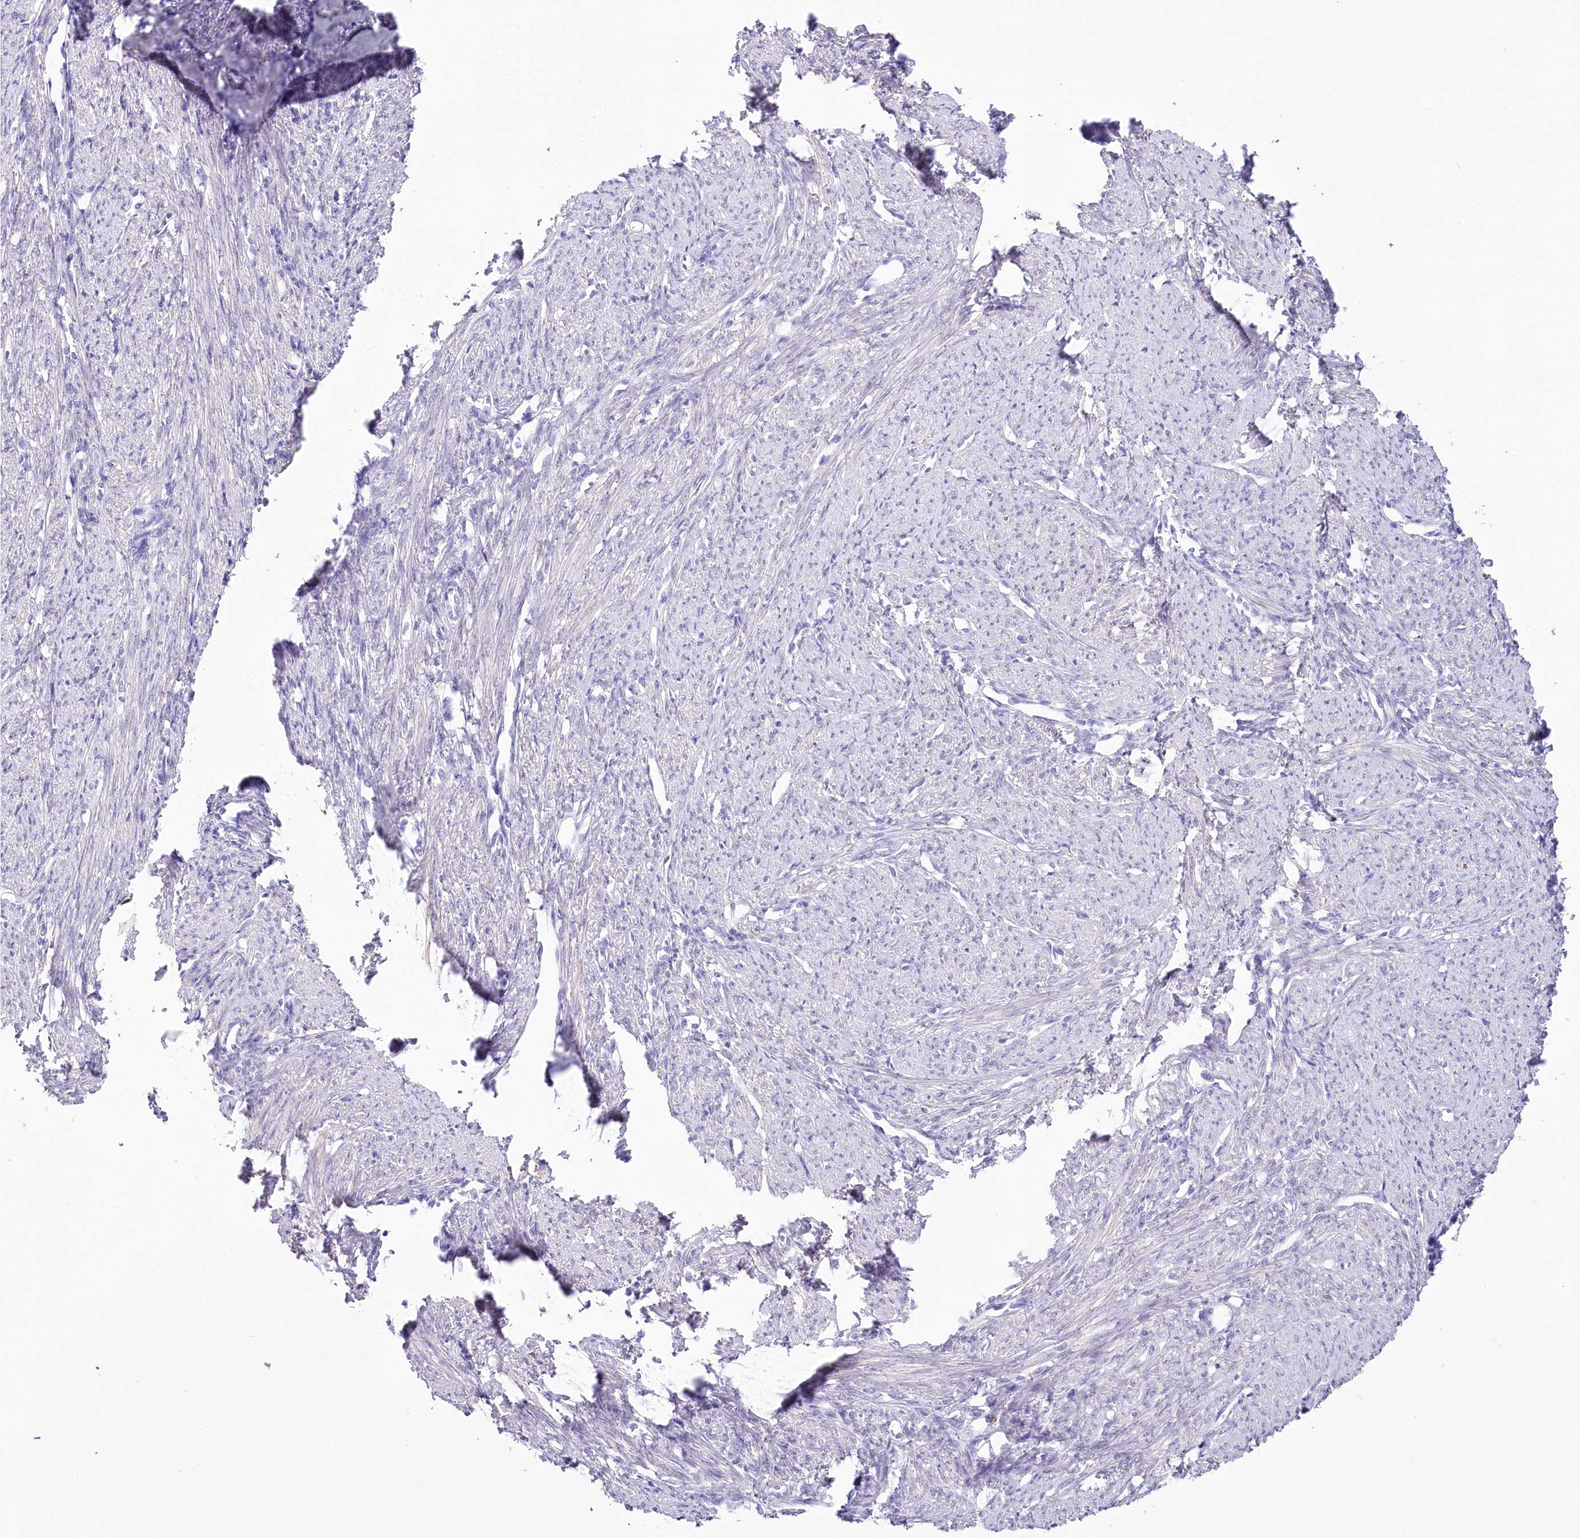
{"staining": {"intensity": "negative", "quantity": "none", "location": "none"}, "tissue": "smooth muscle", "cell_type": "Smooth muscle cells", "image_type": "normal", "snomed": [{"axis": "morphology", "description": "Normal tissue, NOS"}, {"axis": "topography", "description": "Smooth muscle"}, {"axis": "topography", "description": "Uterus"}], "caption": "DAB immunohistochemical staining of normal human smooth muscle demonstrates no significant positivity in smooth muscle cells.", "gene": "MYOZ1", "patient": {"sex": "female", "age": 59}}